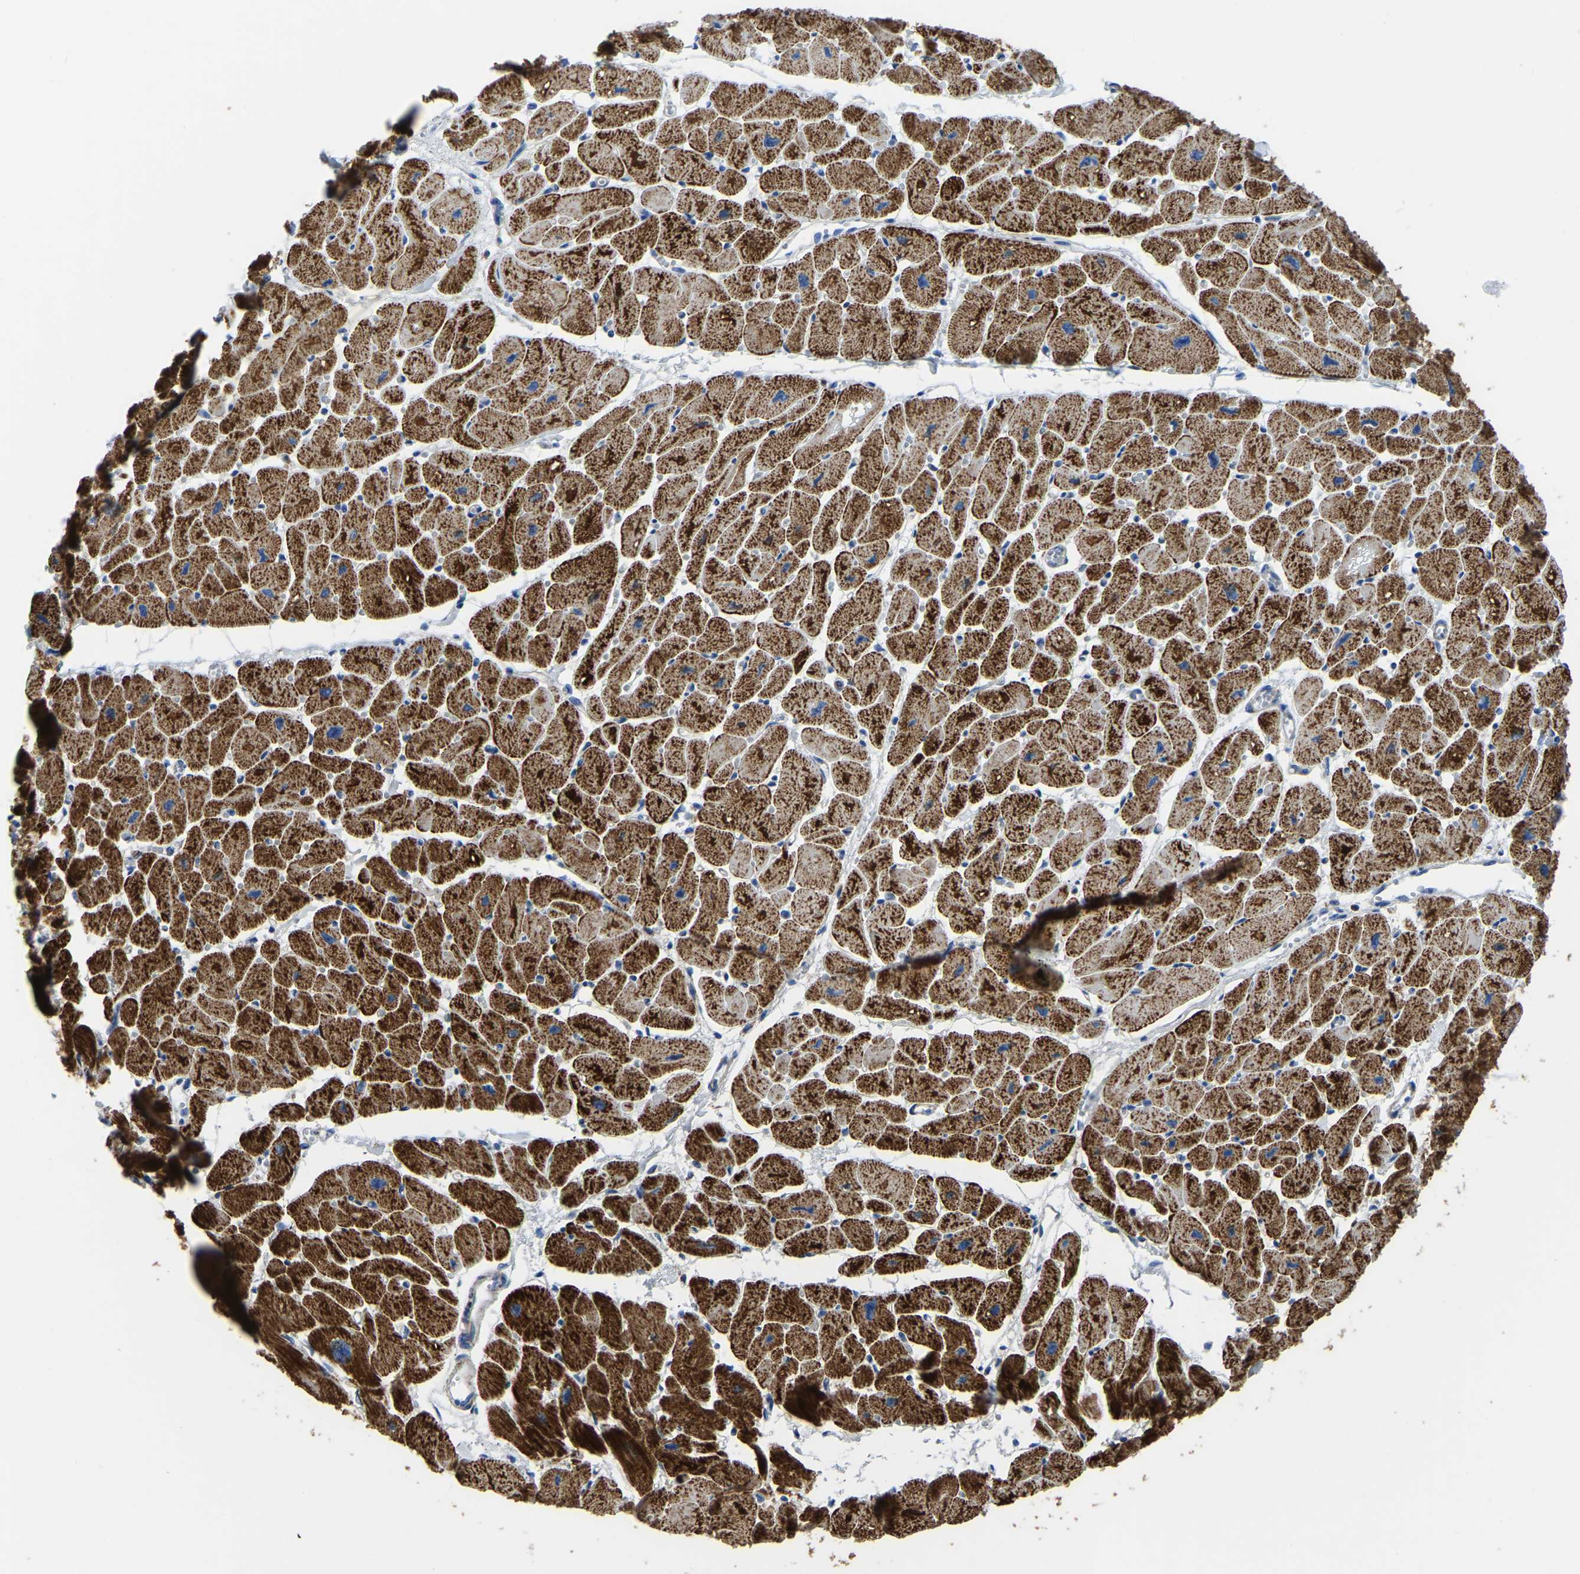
{"staining": {"intensity": "strong", "quantity": ">75%", "location": "cytoplasmic/membranous"}, "tissue": "heart muscle", "cell_type": "Cardiomyocytes", "image_type": "normal", "snomed": [{"axis": "morphology", "description": "Normal tissue, NOS"}, {"axis": "topography", "description": "Heart"}], "caption": "Benign heart muscle shows strong cytoplasmic/membranous expression in approximately >75% of cardiomyocytes, visualized by immunohistochemistry.", "gene": "ETFA", "patient": {"sex": "female", "age": 54}}